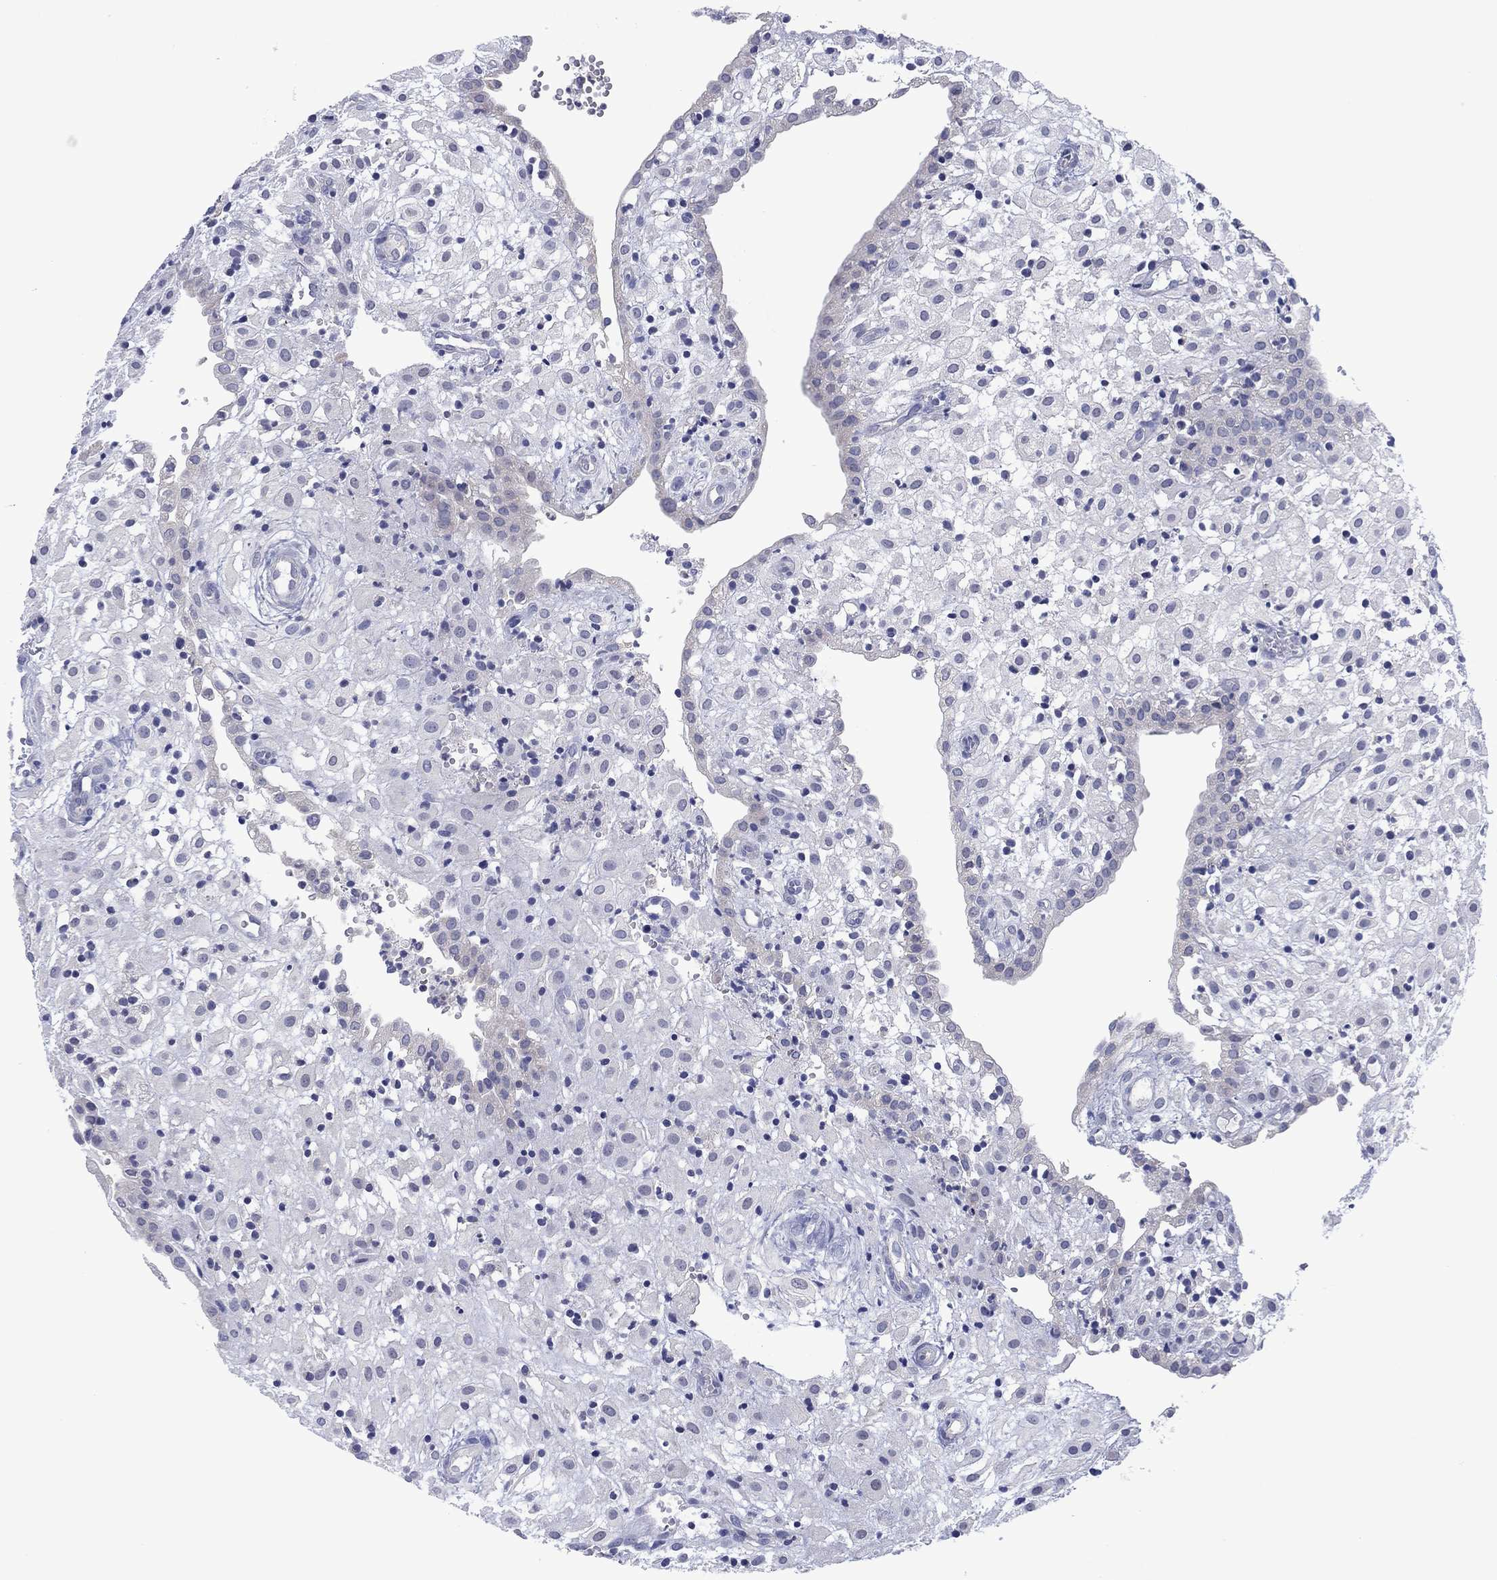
{"staining": {"intensity": "negative", "quantity": "none", "location": "none"}, "tissue": "placenta", "cell_type": "Decidual cells", "image_type": "normal", "snomed": [{"axis": "morphology", "description": "Normal tissue, NOS"}, {"axis": "topography", "description": "Placenta"}], "caption": "Unremarkable placenta was stained to show a protein in brown. There is no significant positivity in decidual cells.", "gene": "FER1L6", "patient": {"sex": "female", "age": 24}}